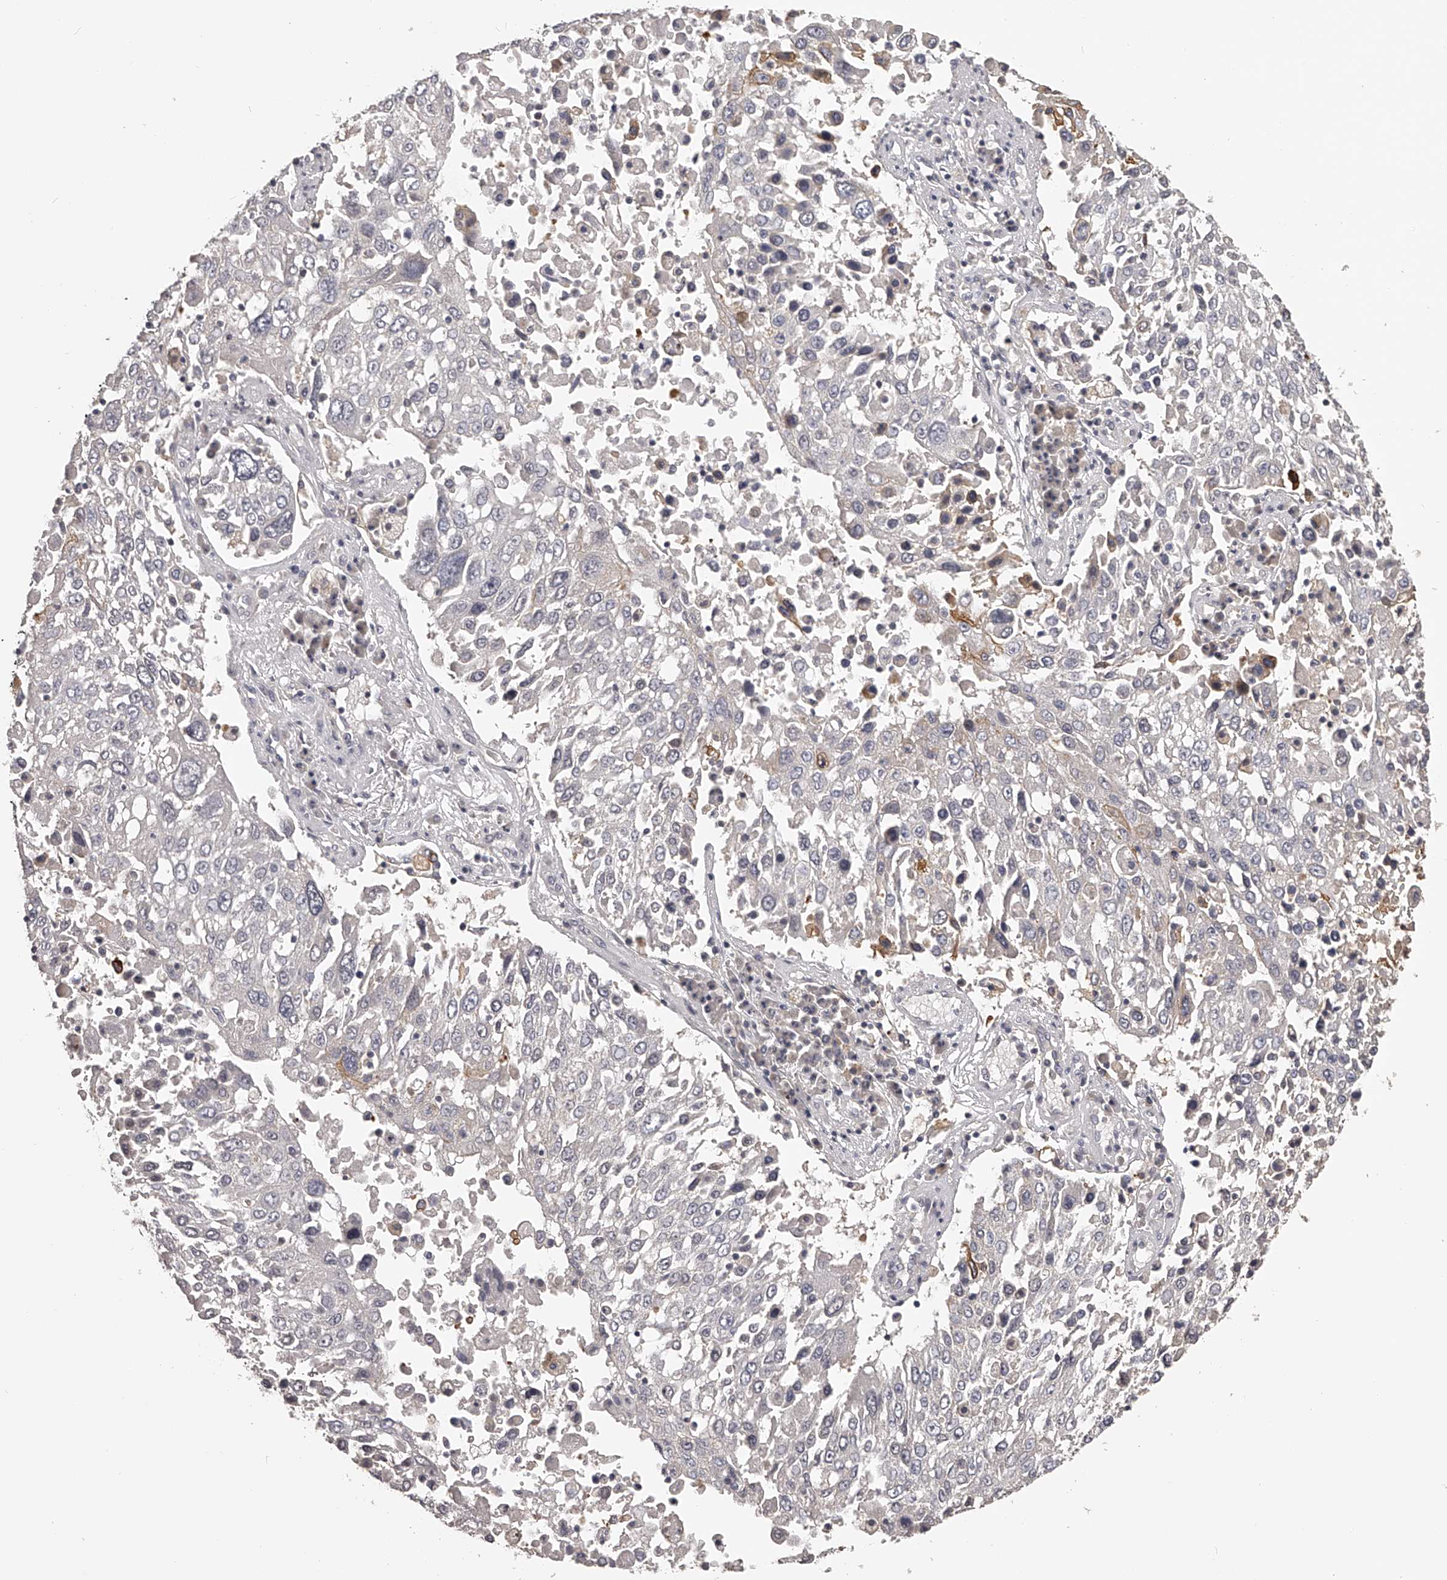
{"staining": {"intensity": "negative", "quantity": "none", "location": "none"}, "tissue": "lung cancer", "cell_type": "Tumor cells", "image_type": "cancer", "snomed": [{"axis": "morphology", "description": "Squamous cell carcinoma, NOS"}, {"axis": "topography", "description": "Lung"}], "caption": "This is an immunohistochemistry (IHC) image of human squamous cell carcinoma (lung). There is no expression in tumor cells.", "gene": "TNN", "patient": {"sex": "male", "age": 65}}